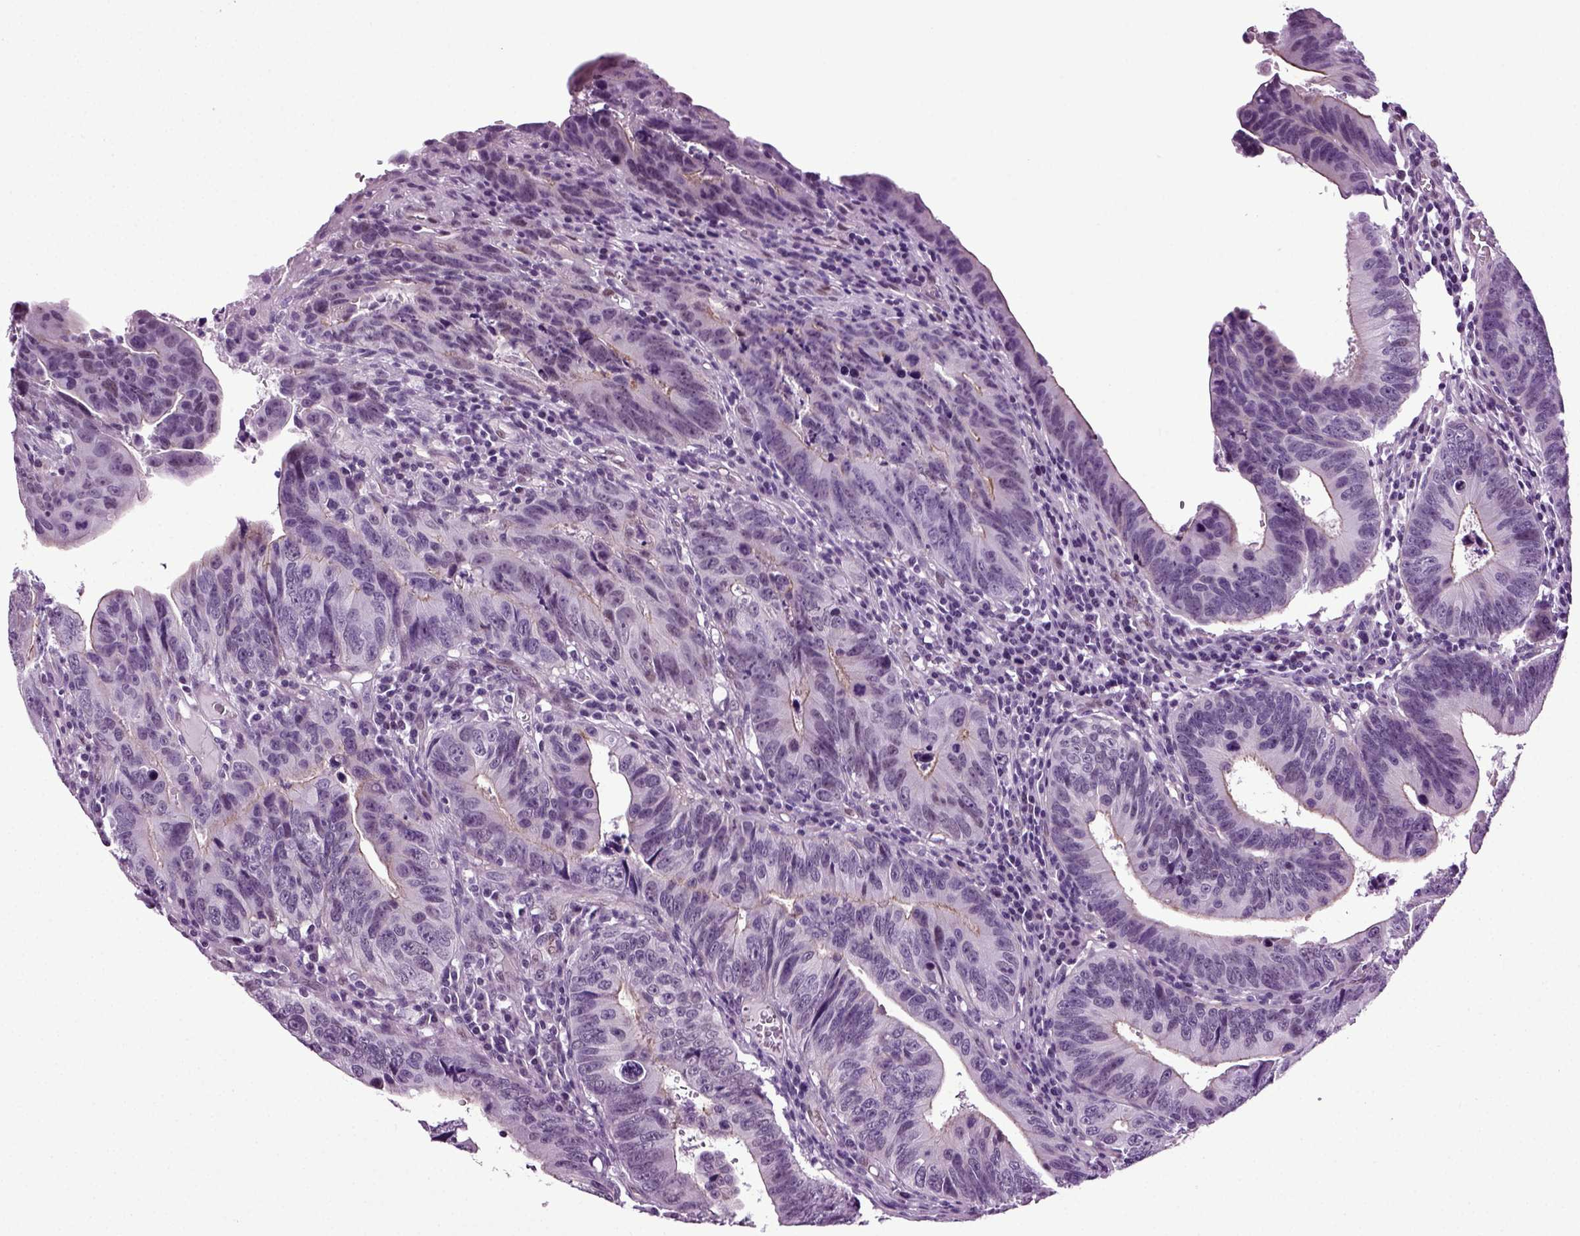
{"staining": {"intensity": "negative", "quantity": "none", "location": "none"}, "tissue": "colorectal cancer", "cell_type": "Tumor cells", "image_type": "cancer", "snomed": [{"axis": "morphology", "description": "Adenocarcinoma, NOS"}, {"axis": "topography", "description": "Colon"}], "caption": "Immunohistochemistry (IHC) micrograph of neoplastic tissue: colorectal cancer (adenocarcinoma) stained with DAB demonstrates no significant protein staining in tumor cells.", "gene": "RFX3", "patient": {"sex": "female", "age": 87}}